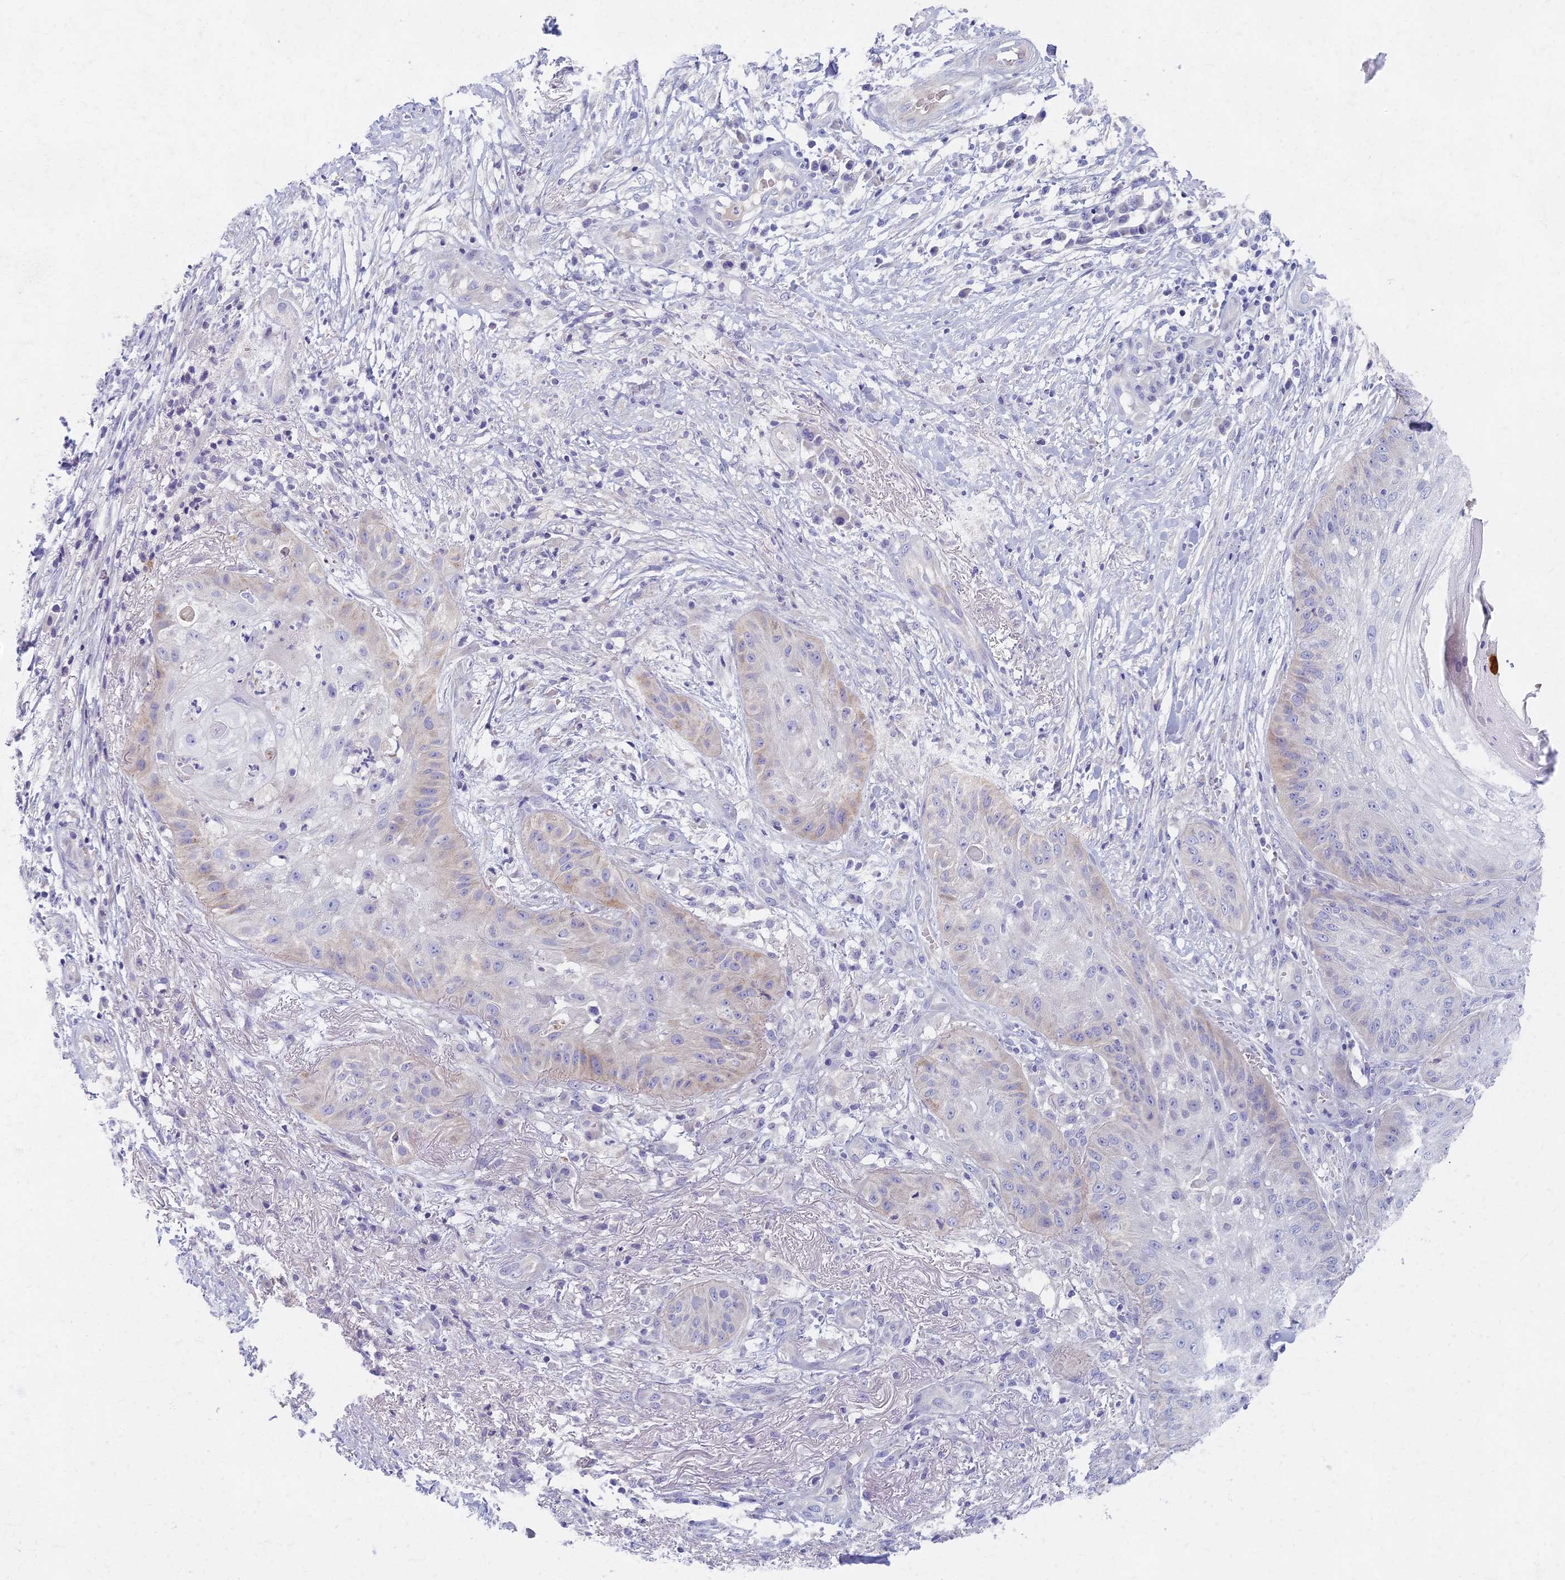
{"staining": {"intensity": "weak", "quantity": "<25%", "location": "cytoplasmic/membranous"}, "tissue": "skin cancer", "cell_type": "Tumor cells", "image_type": "cancer", "snomed": [{"axis": "morphology", "description": "Squamous cell carcinoma, NOS"}, {"axis": "topography", "description": "Skin"}], "caption": "Skin squamous cell carcinoma was stained to show a protein in brown. There is no significant expression in tumor cells.", "gene": "AP4E1", "patient": {"sex": "male", "age": 70}}